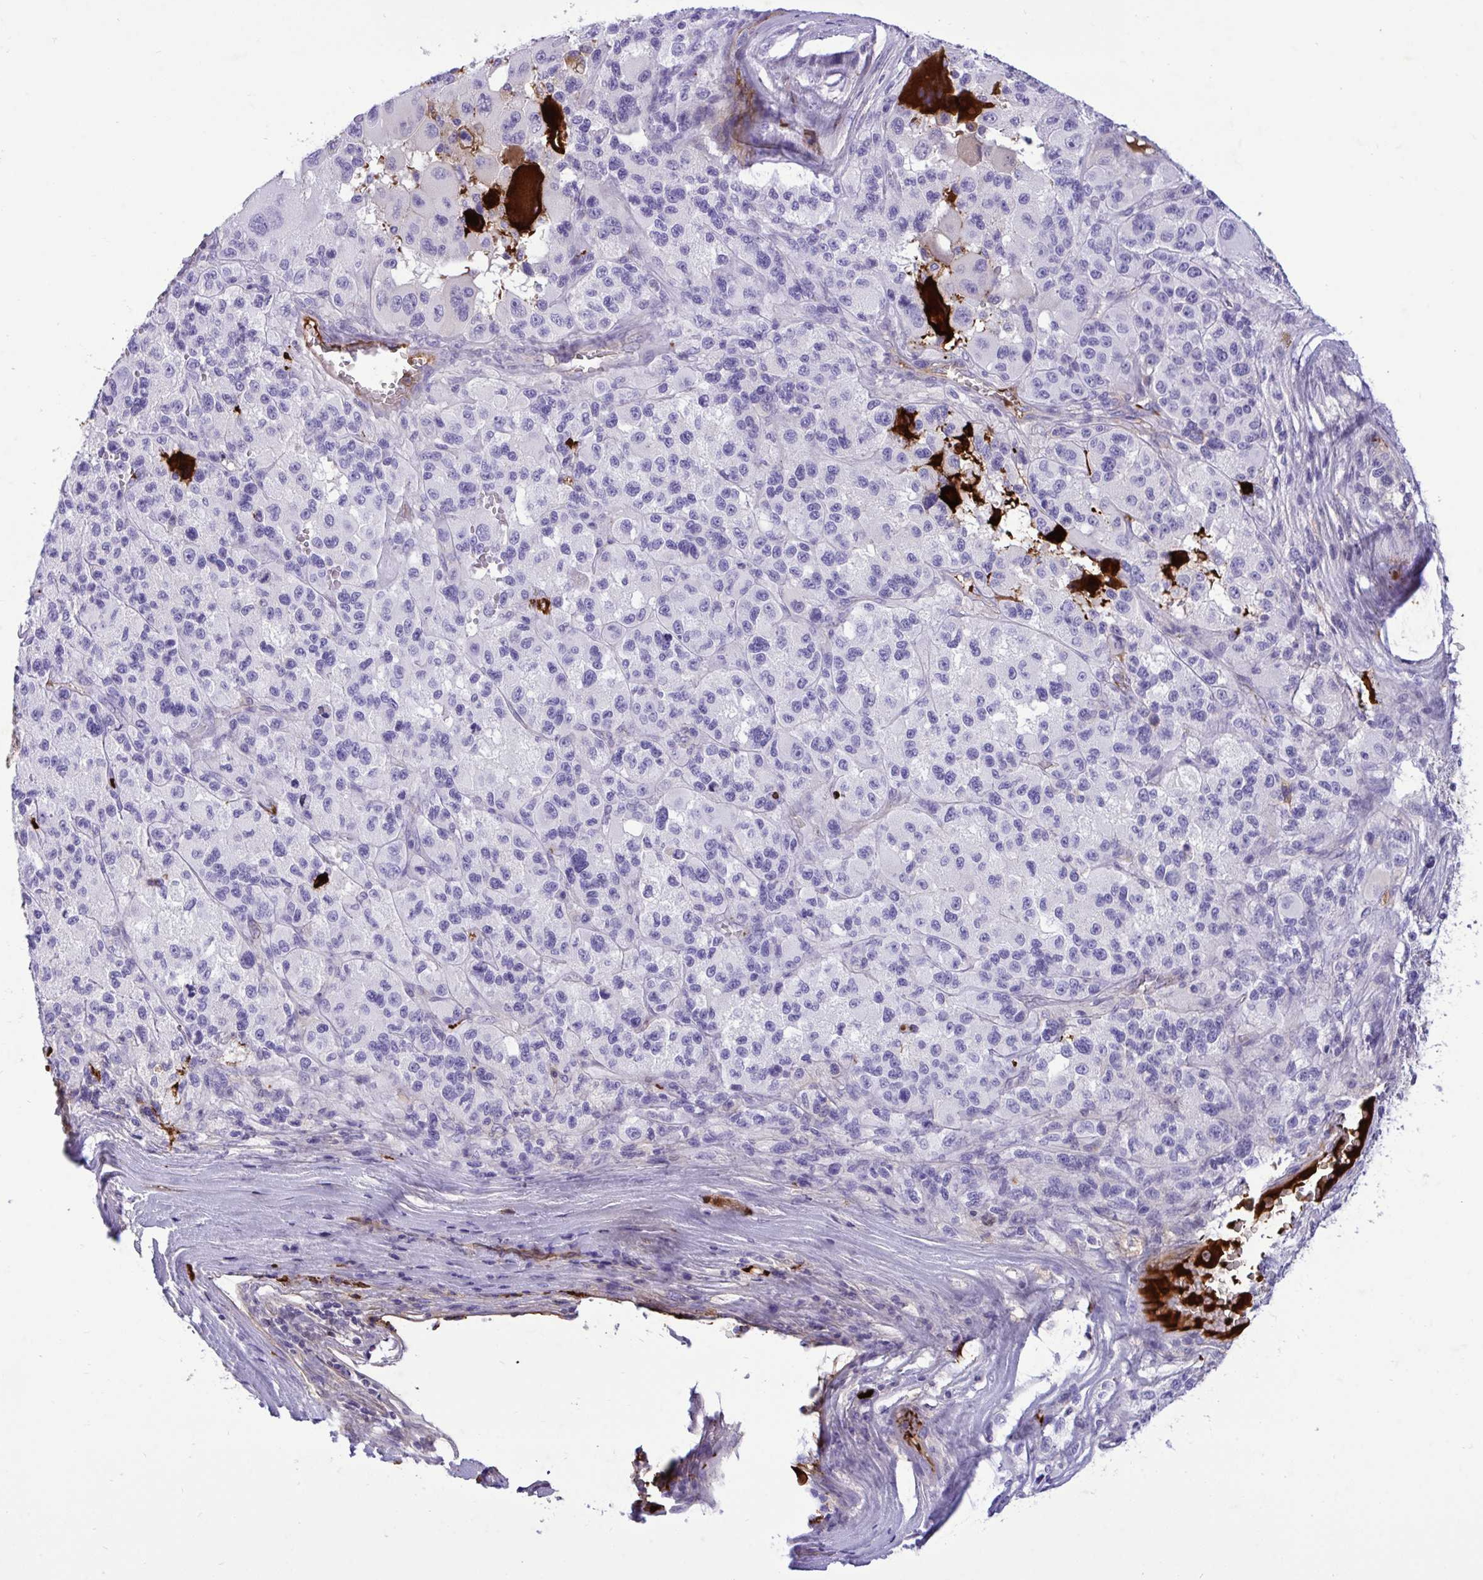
{"staining": {"intensity": "negative", "quantity": "none", "location": "none"}, "tissue": "melanoma", "cell_type": "Tumor cells", "image_type": "cancer", "snomed": [{"axis": "morphology", "description": "Malignant melanoma, Metastatic site"}, {"axis": "topography", "description": "Lymph node"}], "caption": "This is an immunohistochemistry (IHC) photomicrograph of melanoma. There is no positivity in tumor cells.", "gene": "F2", "patient": {"sex": "female", "age": 65}}